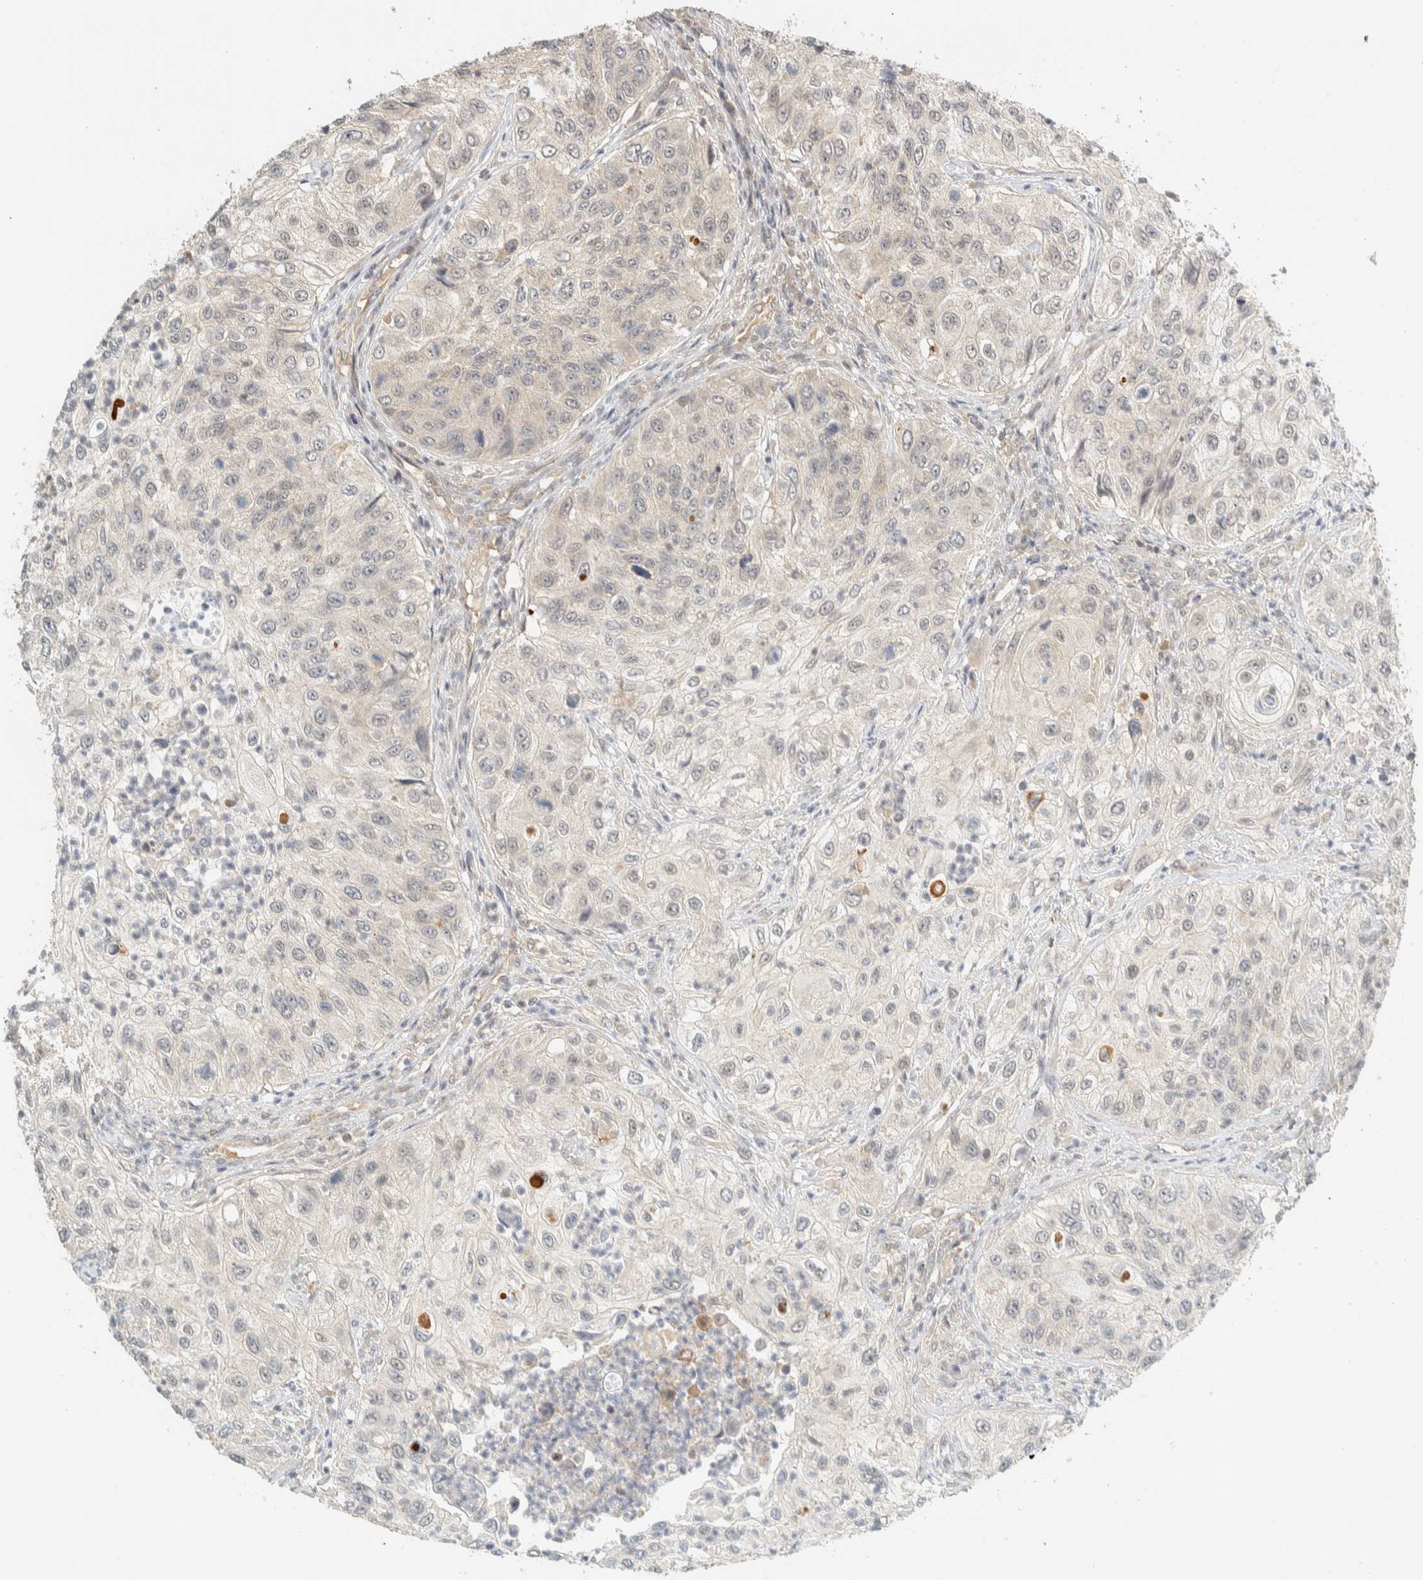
{"staining": {"intensity": "negative", "quantity": "none", "location": "none"}, "tissue": "urothelial cancer", "cell_type": "Tumor cells", "image_type": "cancer", "snomed": [{"axis": "morphology", "description": "Urothelial carcinoma, High grade"}, {"axis": "topography", "description": "Urinary bladder"}], "caption": "This is an IHC photomicrograph of urothelial cancer. There is no positivity in tumor cells.", "gene": "KIFAP3", "patient": {"sex": "female", "age": 60}}